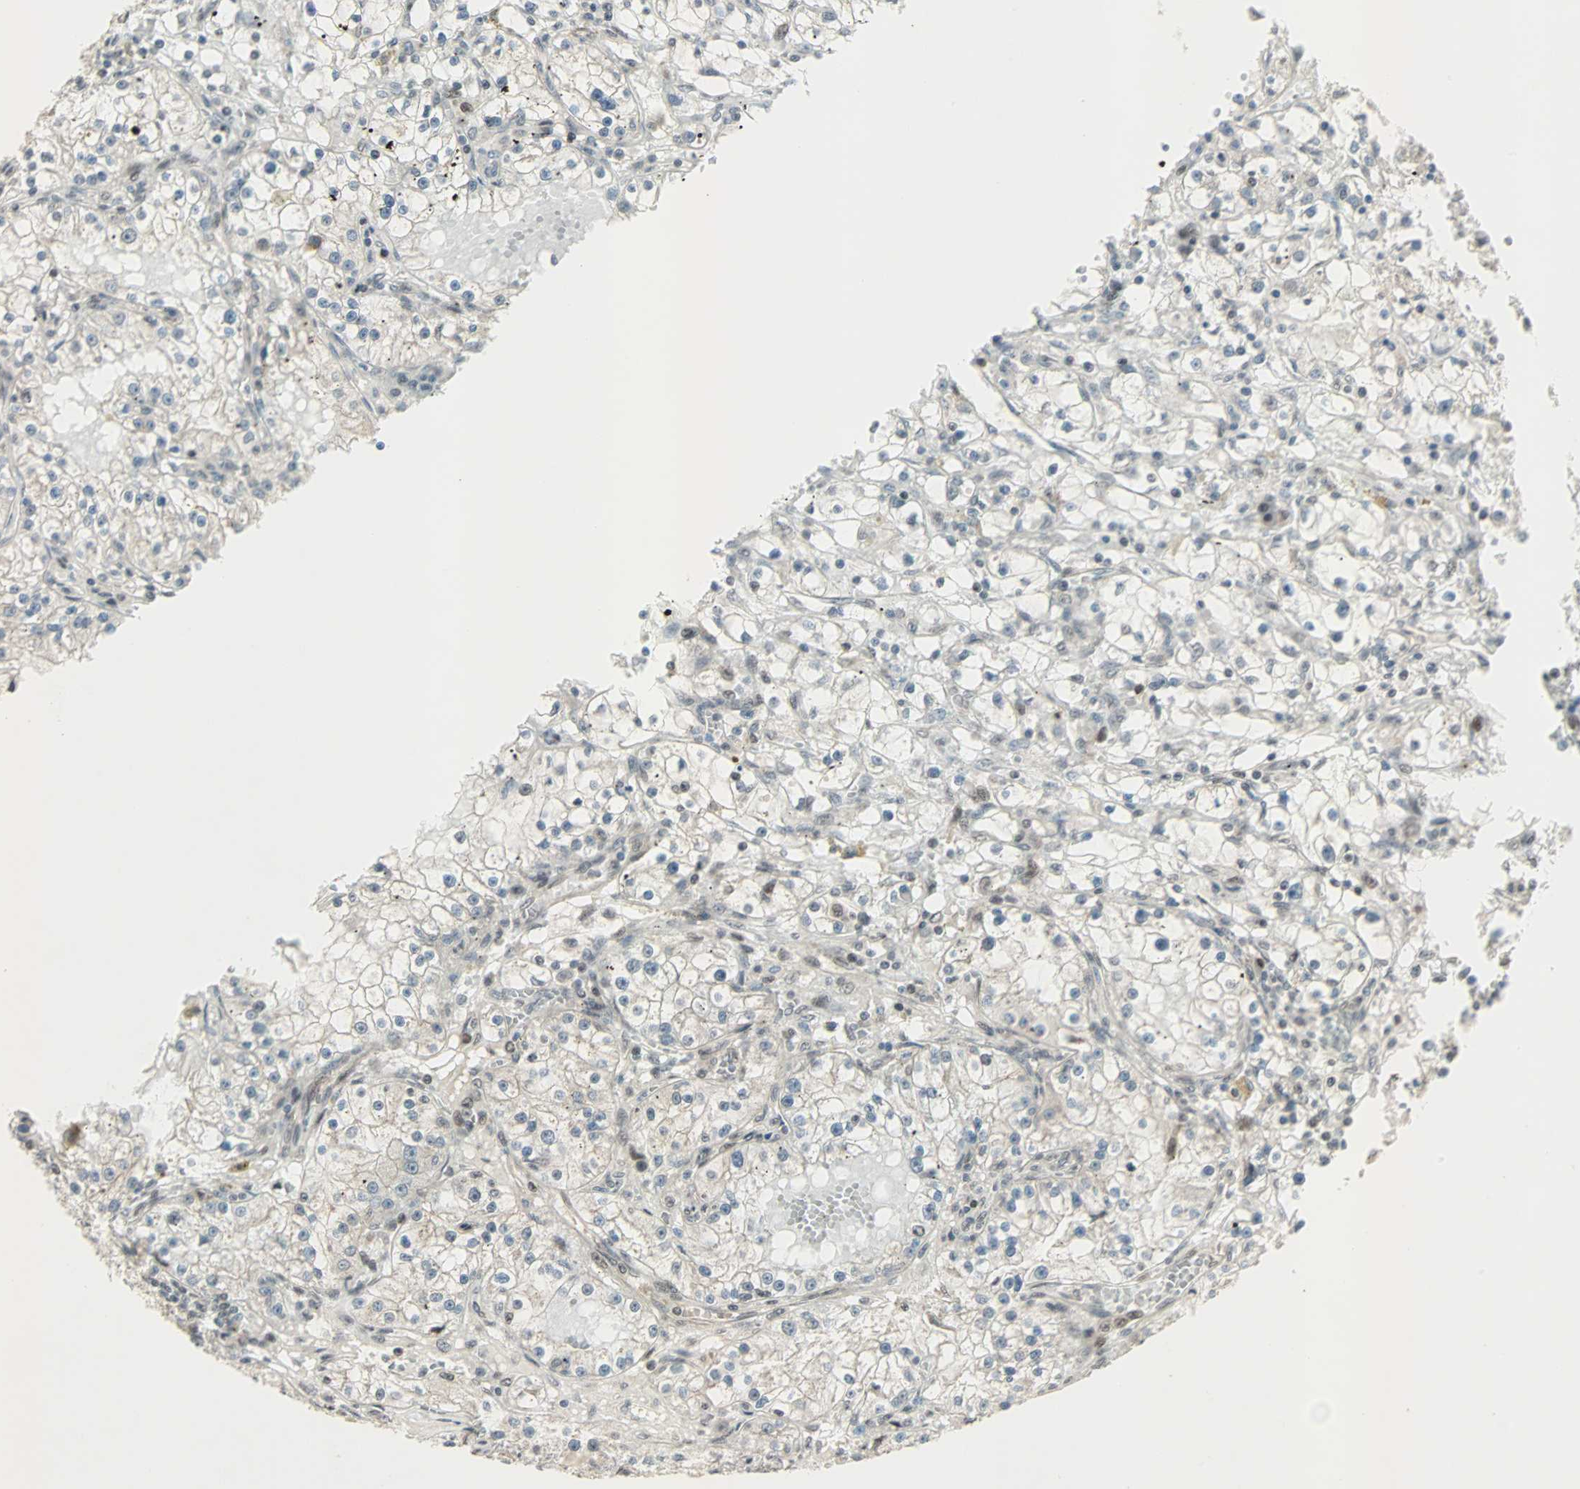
{"staining": {"intensity": "weak", "quantity": "<25%", "location": "nuclear"}, "tissue": "renal cancer", "cell_type": "Tumor cells", "image_type": "cancer", "snomed": [{"axis": "morphology", "description": "Adenocarcinoma, NOS"}, {"axis": "topography", "description": "Kidney"}], "caption": "Human renal adenocarcinoma stained for a protein using immunohistochemistry (IHC) demonstrates no positivity in tumor cells.", "gene": "CBX4", "patient": {"sex": "male", "age": 56}}